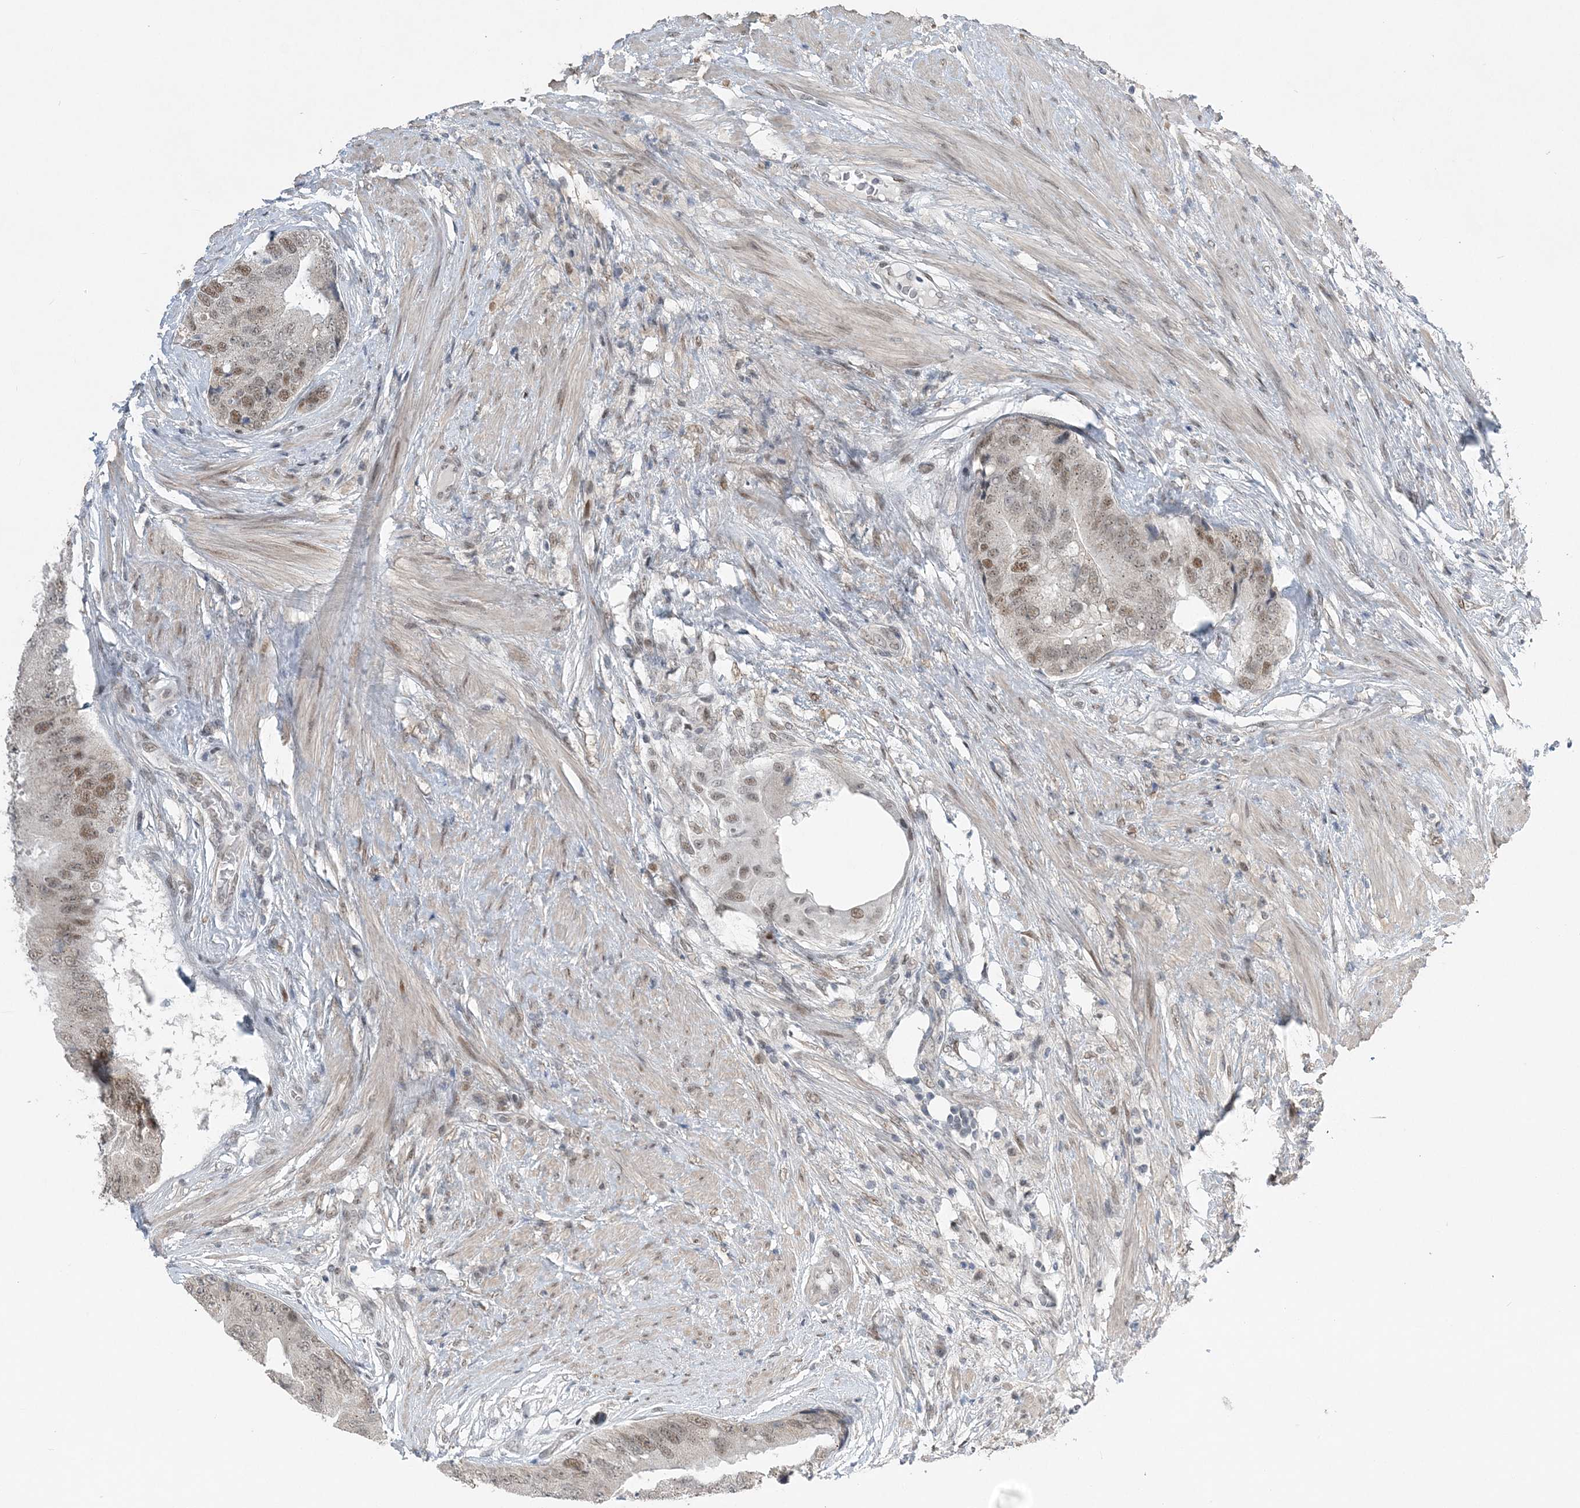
{"staining": {"intensity": "moderate", "quantity": "<25%", "location": "nuclear"}, "tissue": "prostate cancer", "cell_type": "Tumor cells", "image_type": "cancer", "snomed": [{"axis": "morphology", "description": "Adenocarcinoma, High grade"}, {"axis": "topography", "description": "Prostate"}], "caption": "Brown immunohistochemical staining in prostate cancer displays moderate nuclear positivity in about <25% of tumor cells. Nuclei are stained in blue.", "gene": "WAC", "patient": {"sex": "male", "age": 70}}